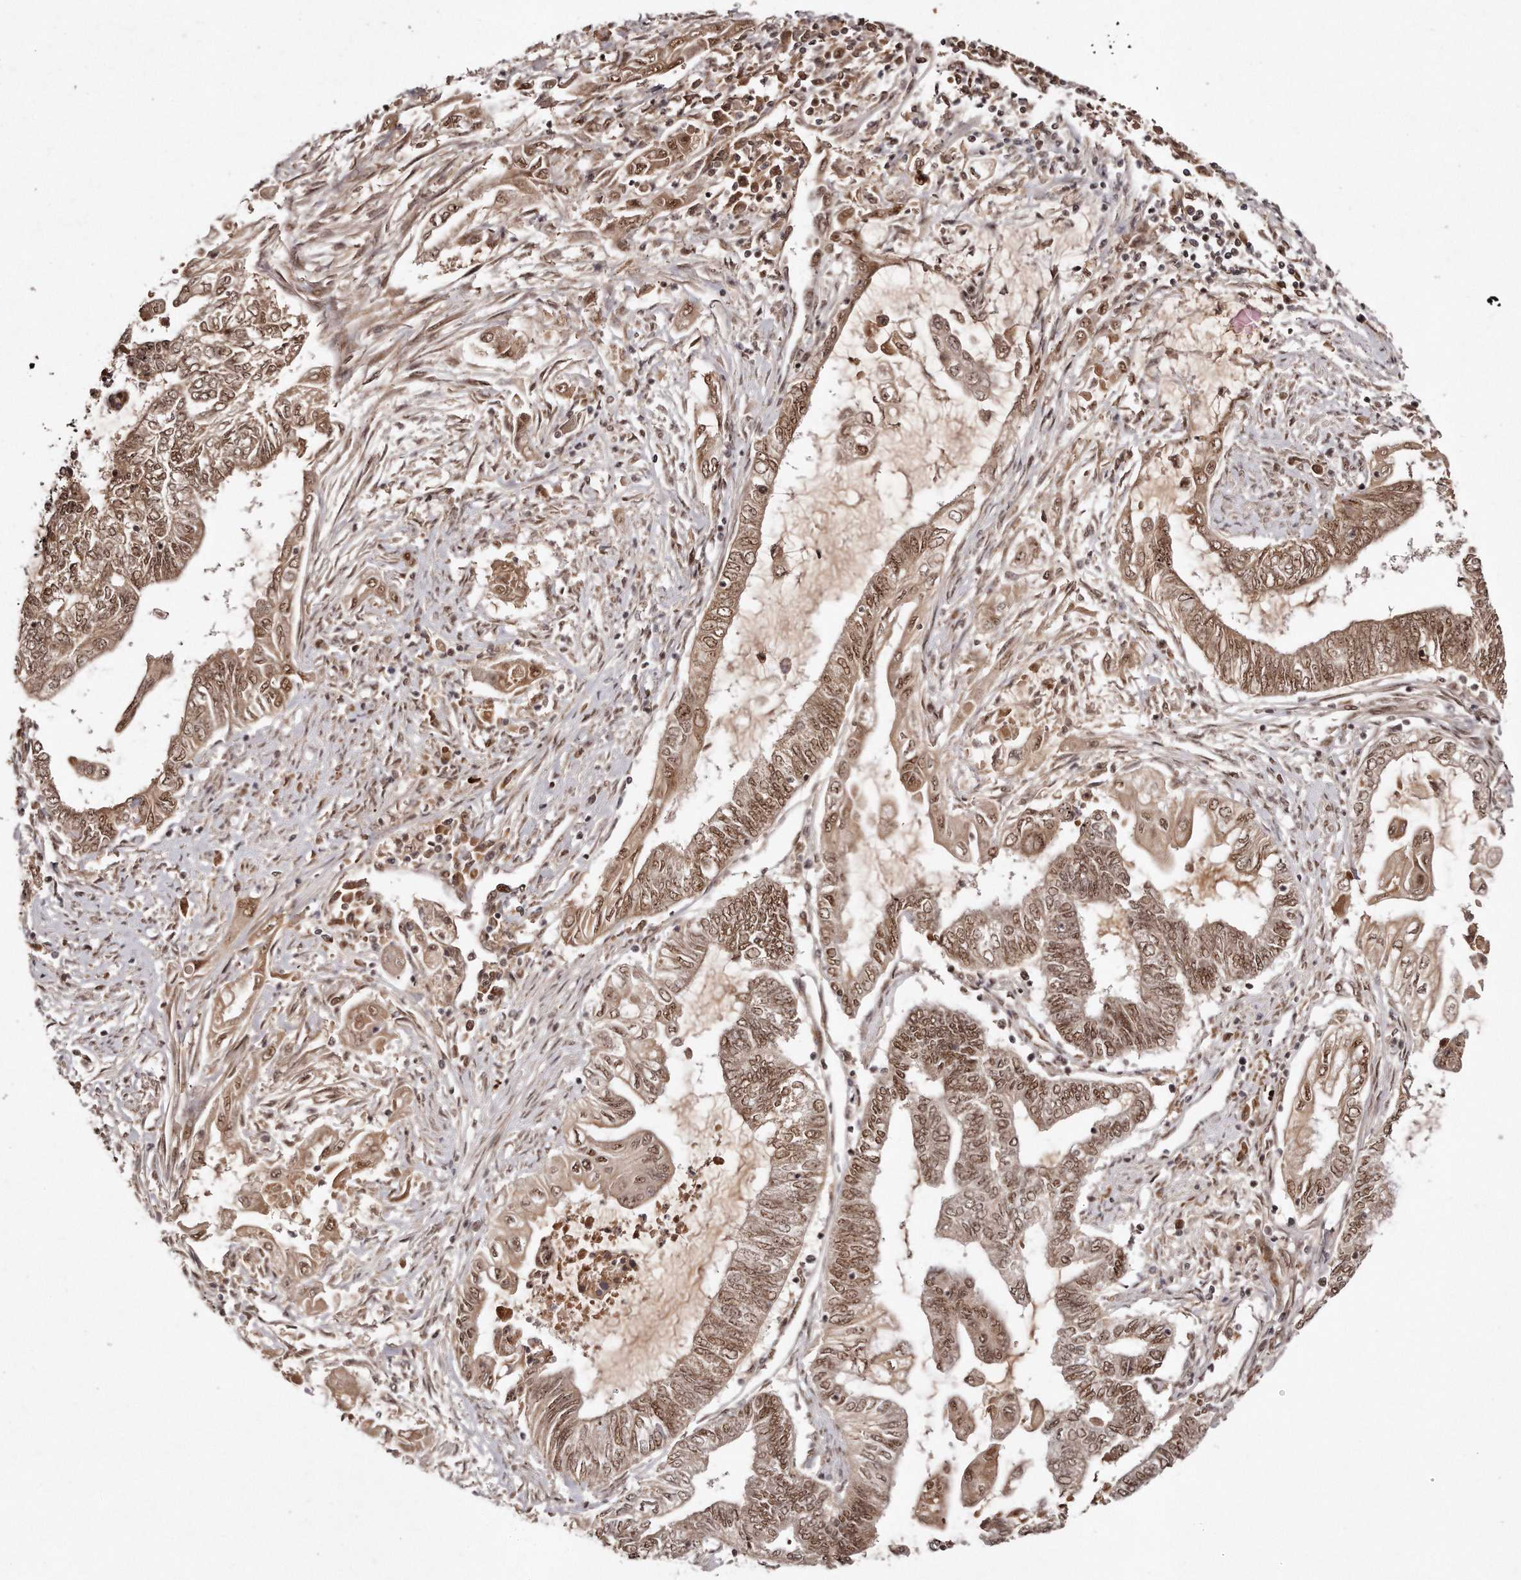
{"staining": {"intensity": "moderate", "quantity": ">75%", "location": "cytoplasmic/membranous,nuclear"}, "tissue": "endometrial cancer", "cell_type": "Tumor cells", "image_type": "cancer", "snomed": [{"axis": "morphology", "description": "Adenocarcinoma, NOS"}, {"axis": "topography", "description": "Uterus"}, {"axis": "topography", "description": "Endometrium"}], "caption": "An immunohistochemistry micrograph of tumor tissue is shown. Protein staining in brown highlights moderate cytoplasmic/membranous and nuclear positivity in adenocarcinoma (endometrial) within tumor cells.", "gene": "SOX4", "patient": {"sex": "female", "age": 70}}